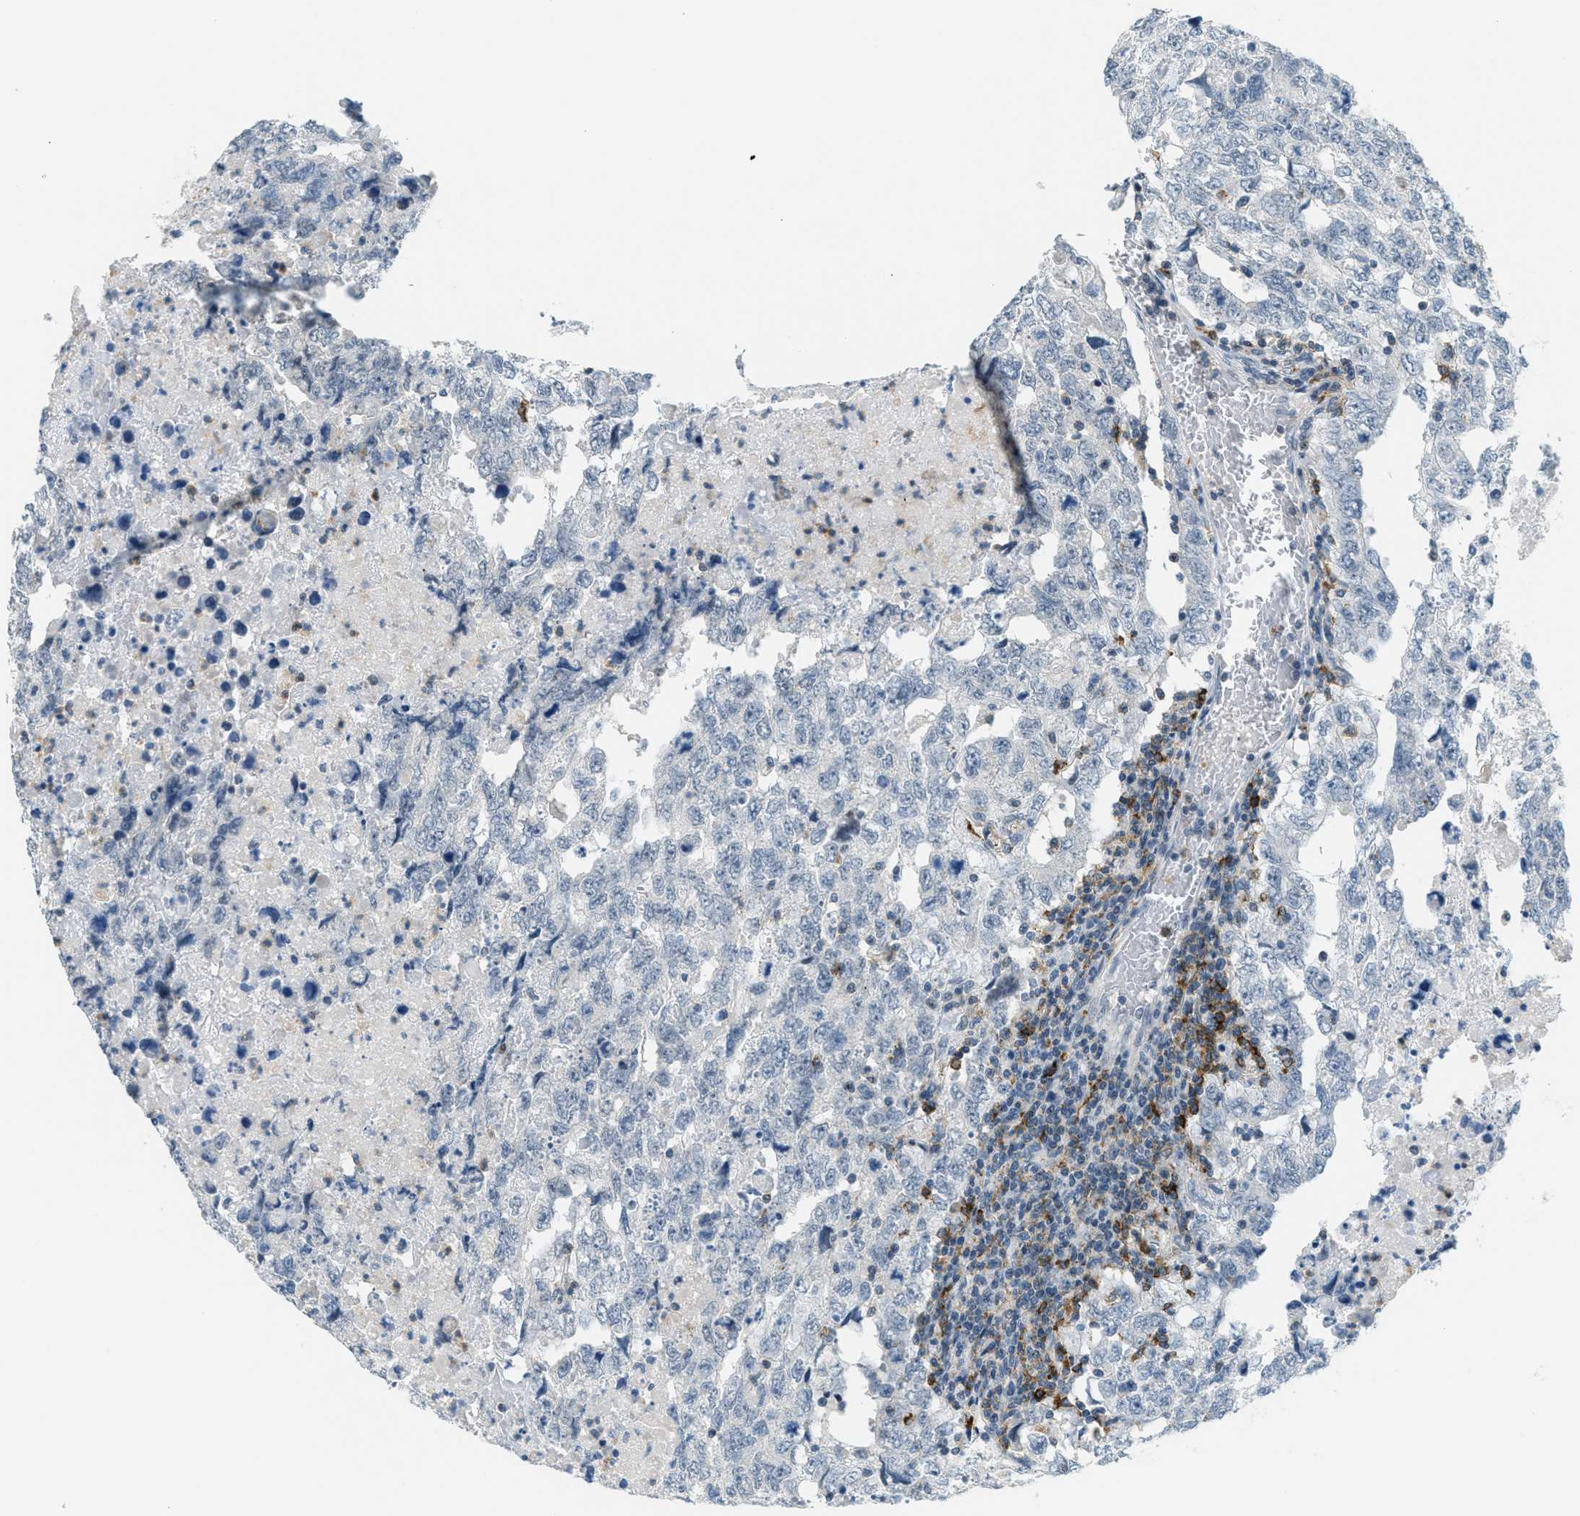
{"staining": {"intensity": "negative", "quantity": "none", "location": "none"}, "tissue": "testis cancer", "cell_type": "Tumor cells", "image_type": "cancer", "snomed": [{"axis": "morphology", "description": "Carcinoma, Embryonal, NOS"}, {"axis": "topography", "description": "Testis"}], "caption": "There is no significant staining in tumor cells of embryonal carcinoma (testis). (Immunohistochemistry, brightfield microscopy, high magnification).", "gene": "FYN", "patient": {"sex": "male", "age": 36}}